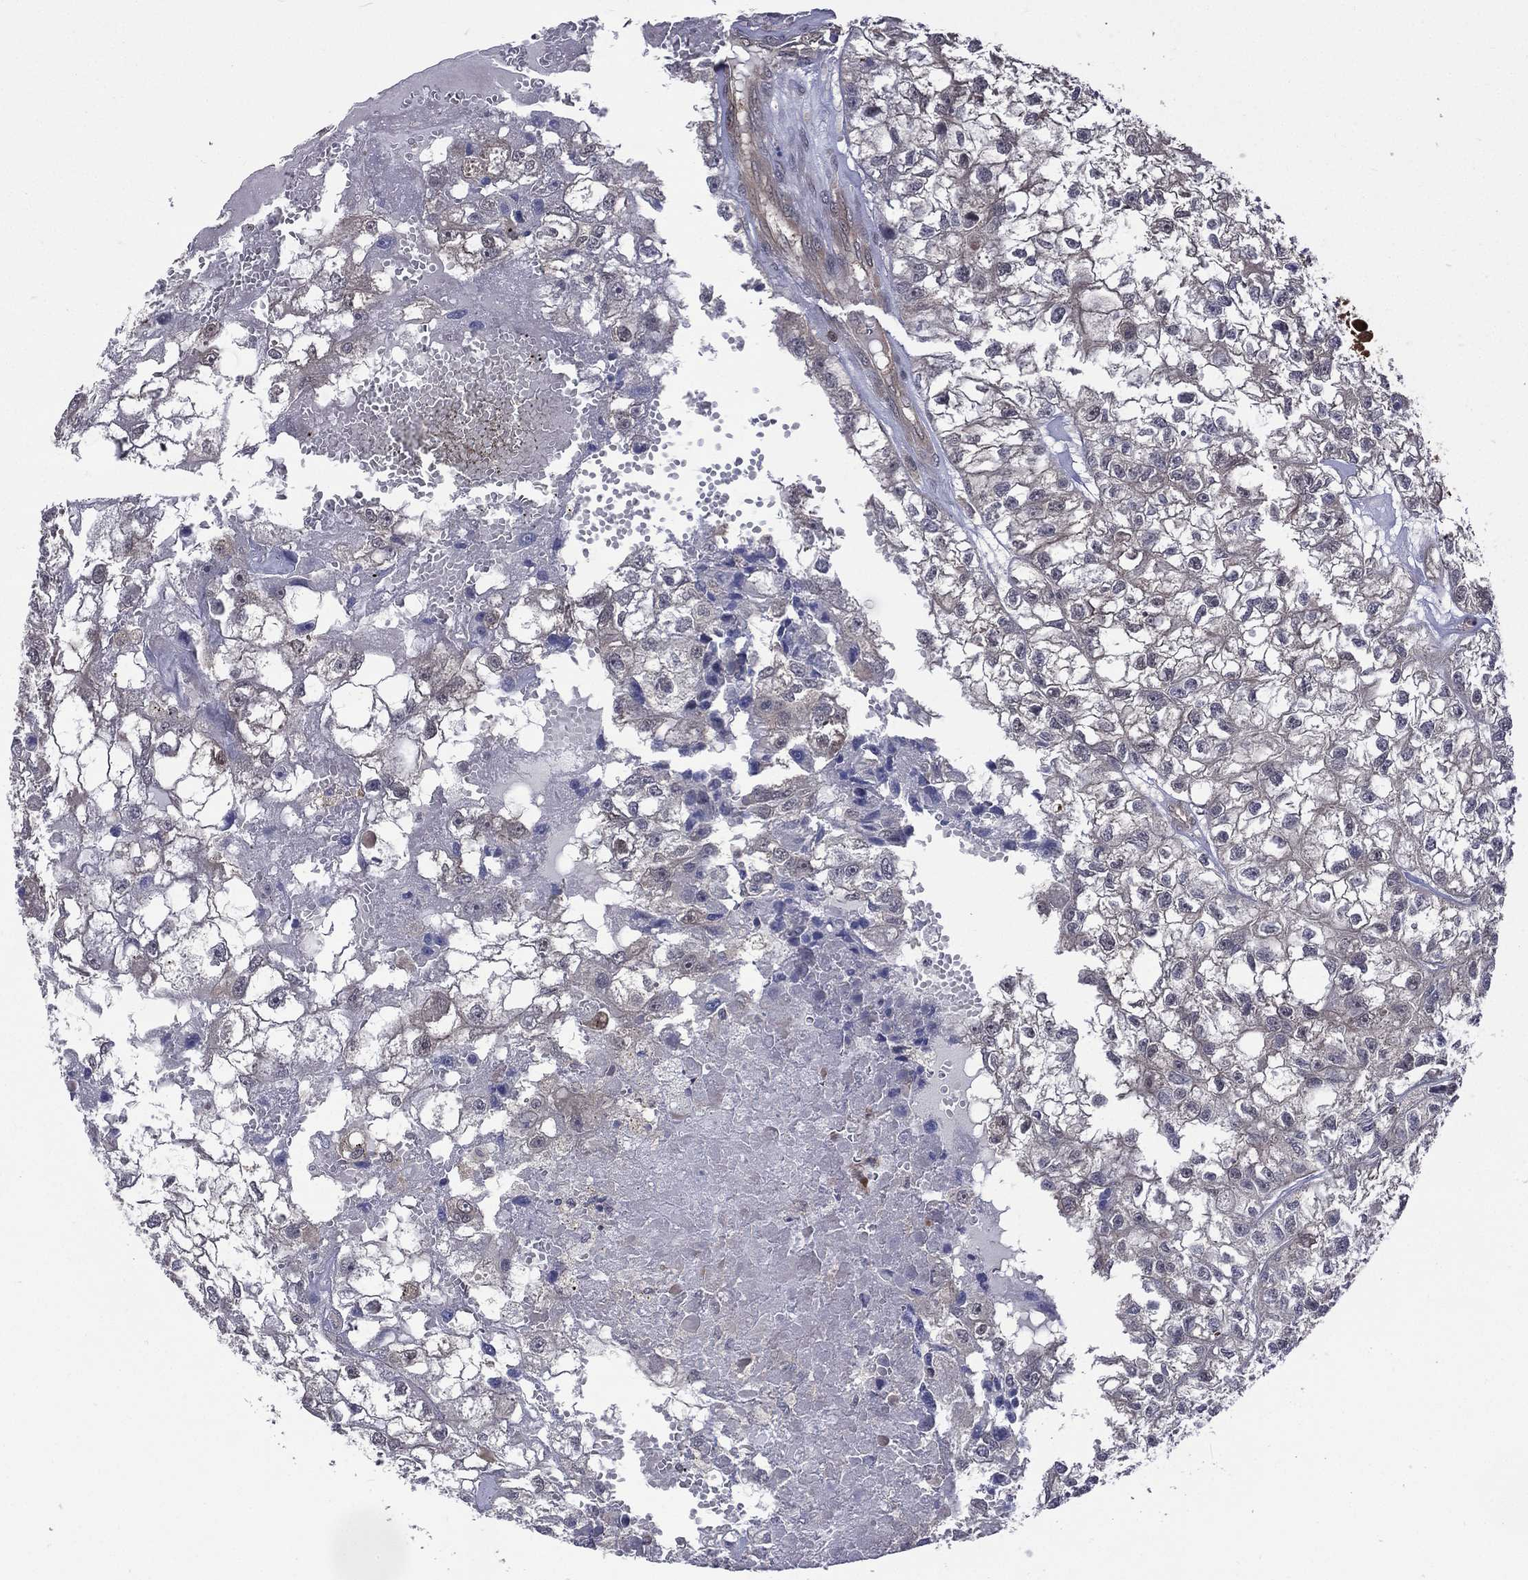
{"staining": {"intensity": "negative", "quantity": "none", "location": "none"}, "tissue": "renal cancer", "cell_type": "Tumor cells", "image_type": "cancer", "snomed": [{"axis": "morphology", "description": "Adenocarcinoma, NOS"}, {"axis": "topography", "description": "Kidney"}], "caption": "The immunohistochemistry (IHC) micrograph has no significant positivity in tumor cells of renal adenocarcinoma tissue. (Immunohistochemistry (ihc), brightfield microscopy, high magnification).", "gene": "MTAP", "patient": {"sex": "male", "age": 56}}